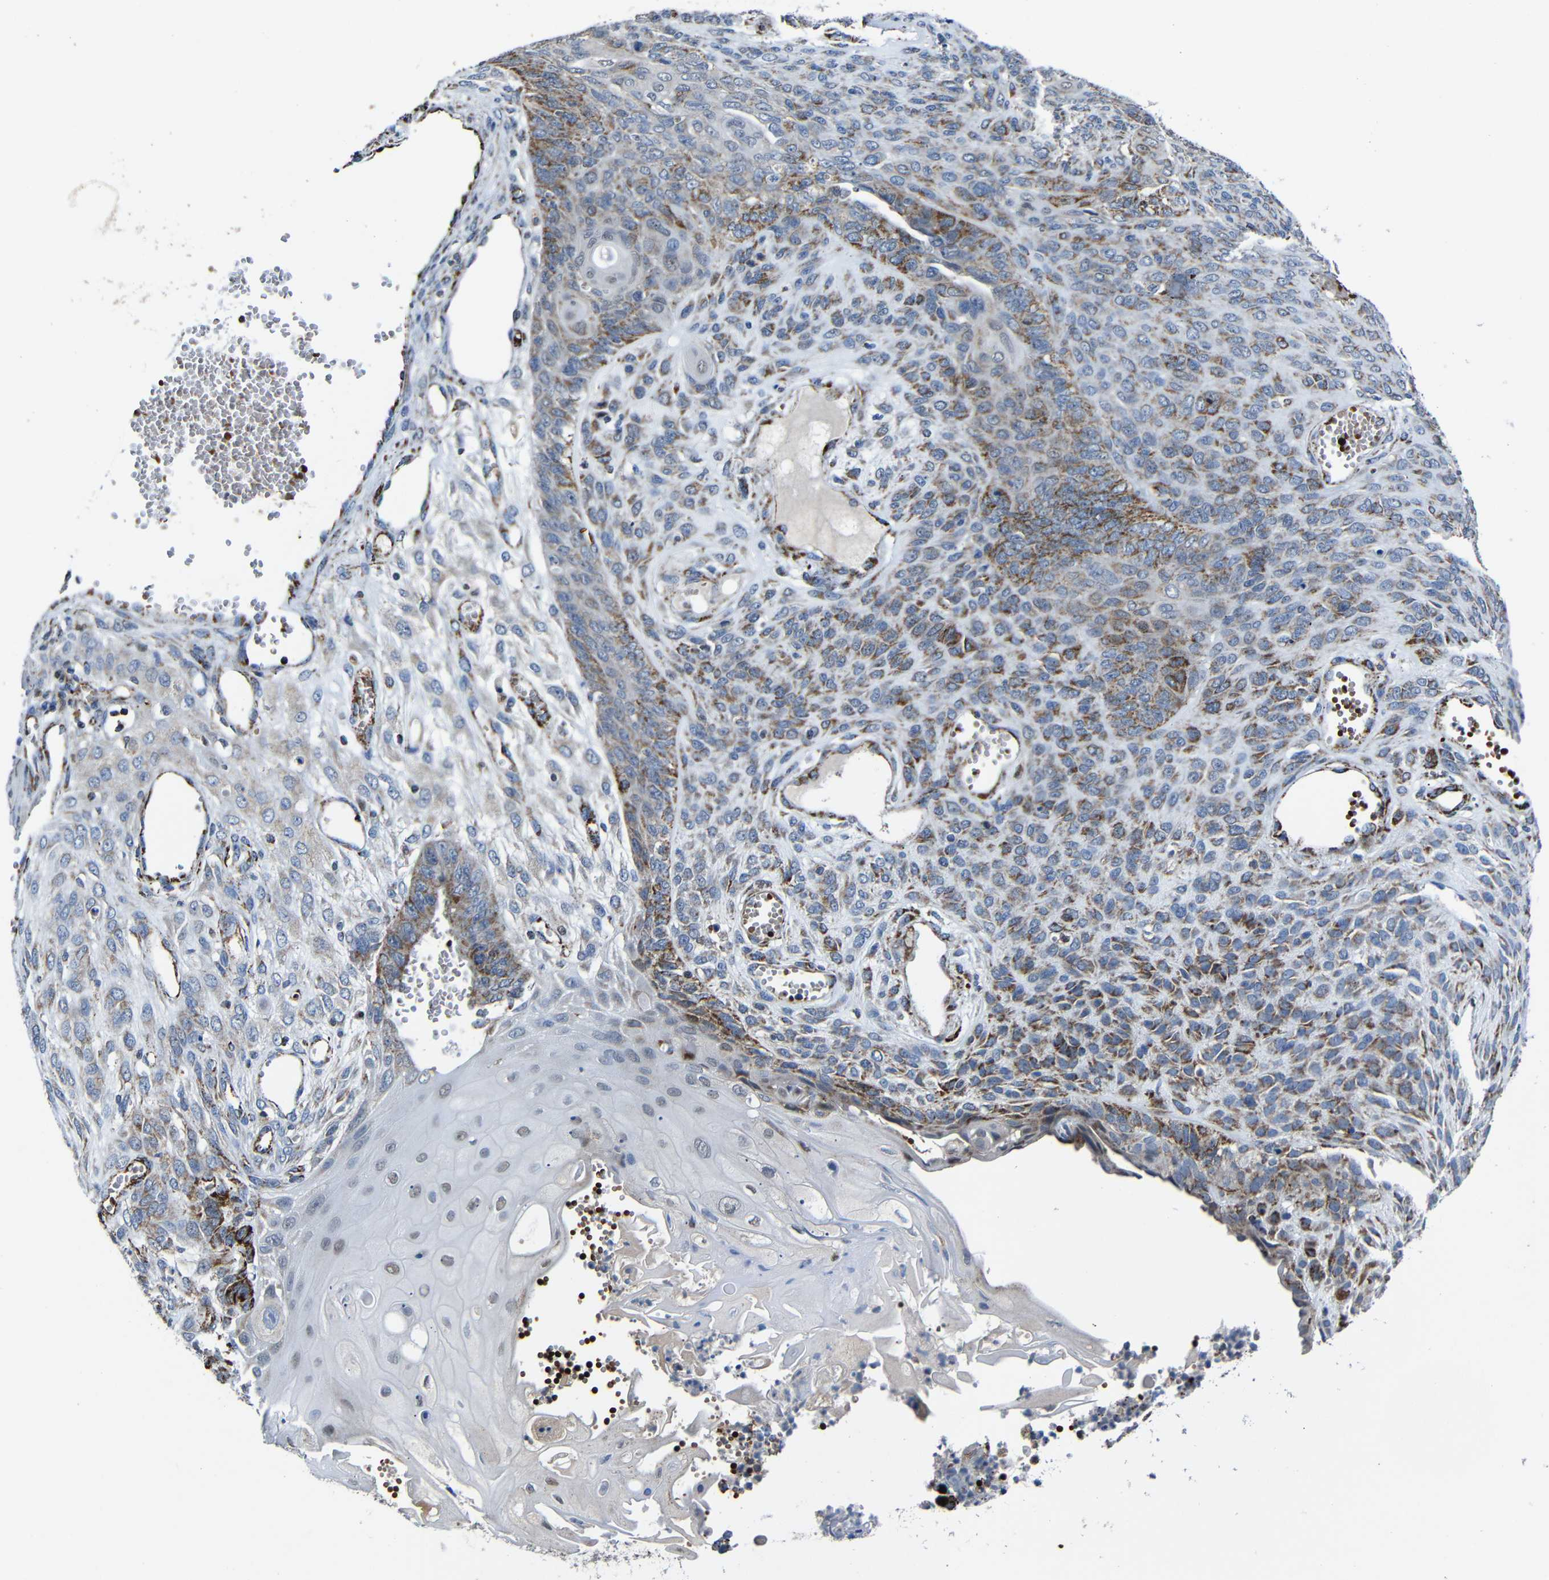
{"staining": {"intensity": "moderate", "quantity": "25%-75%", "location": "cytoplasmic/membranous"}, "tissue": "endometrial cancer", "cell_type": "Tumor cells", "image_type": "cancer", "snomed": [{"axis": "morphology", "description": "Adenocarcinoma, NOS"}, {"axis": "topography", "description": "Endometrium"}], "caption": "Brown immunohistochemical staining in human endometrial cancer reveals moderate cytoplasmic/membranous positivity in about 25%-75% of tumor cells.", "gene": "CA5B", "patient": {"sex": "female", "age": 32}}